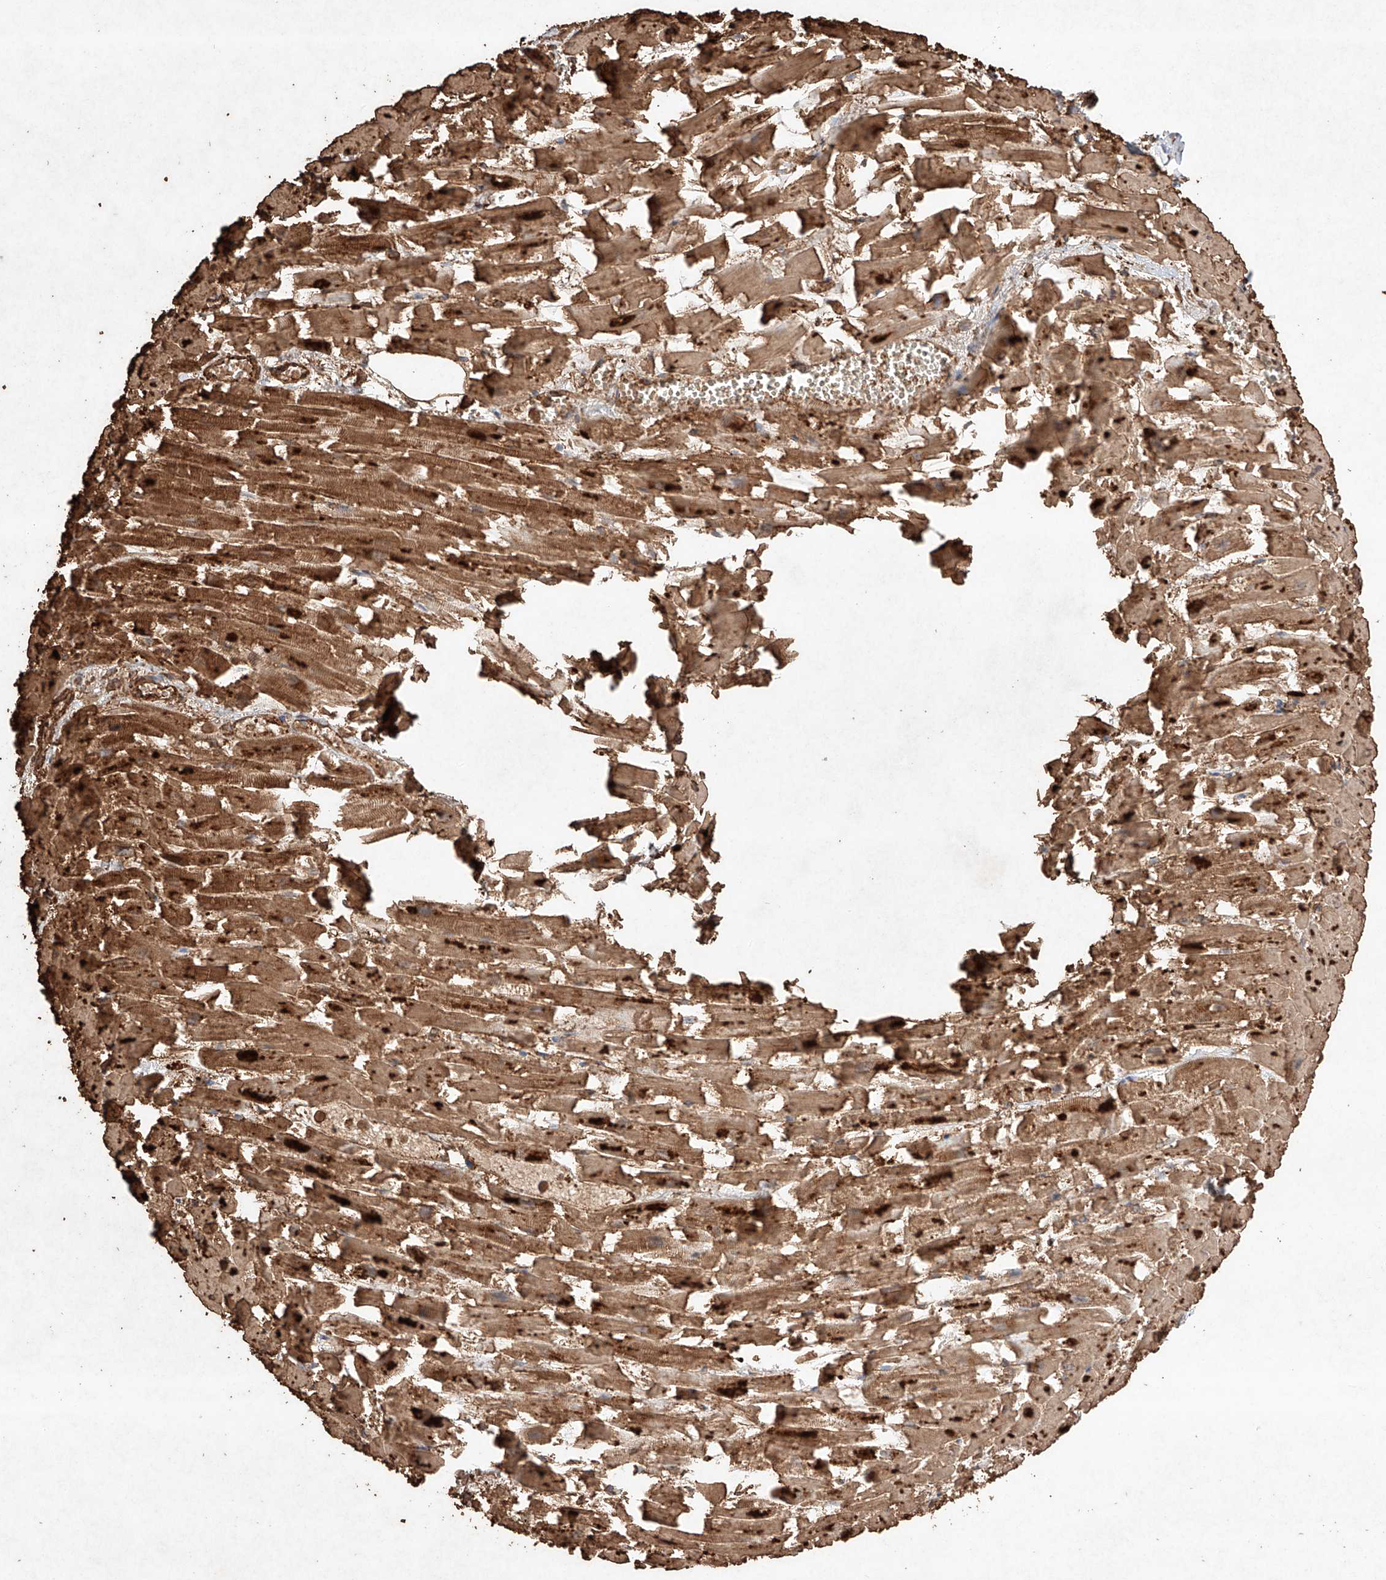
{"staining": {"intensity": "strong", "quantity": ">75%", "location": "cytoplasmic/membranous"}, "tissue": "heart muscle", "cell_type": "Cardiomyocytes", "image_type": "normal", "snomed": [{"axis": "morphology", "description": "Normal tissue, NOS"}, {"axis": "topography", "description": "Heart"}], "caption": "A micrograph showing strong cytoplasmic/membranous staining in approximately >75% of cardiomyocytes in benign heart muscle, as visualized by brown immunohistochemical staining.", "gene": "M6PR", "patient": {"sex": "female", "age": 64}}